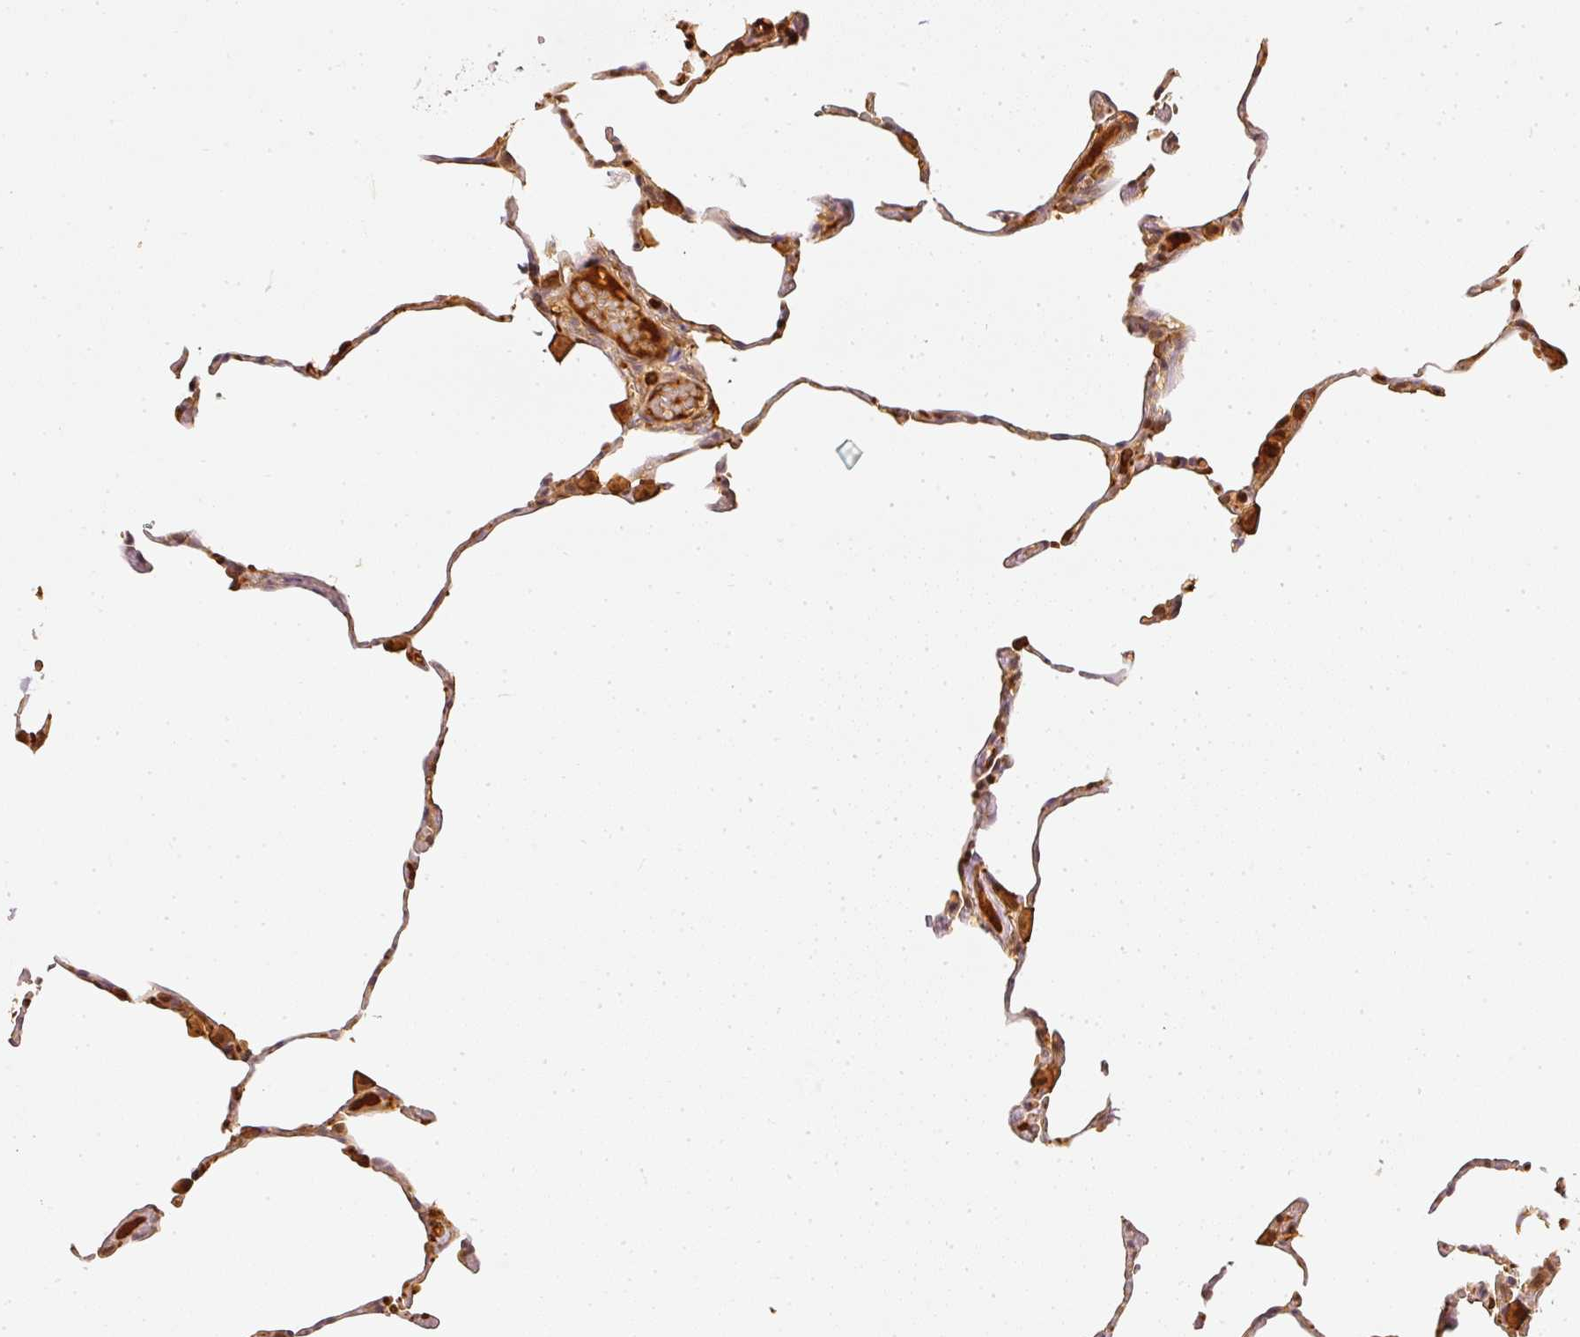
{"staining": {"intensity": "weak", "quantity": "25%-75%", "location": "cytoplasmic/membranous"}, "tissue": "lung", "cell_type": "Alveolar cells", "image_type": "normal", "snomed": [{"axis": "morphology", "description": "Normal tissue, NOS"}, {"axis": "topography", "description": "Lung"}], "caption": "The immunohistochemical stain highlights weak cytoplasmic/membranous positivity in alveolar cells of benign lung. Ihc stains the protein of interest in brown and the nuclei are stained blue.", "gene": "PFN1", "patient": {"sex": "female", "age": 57}}